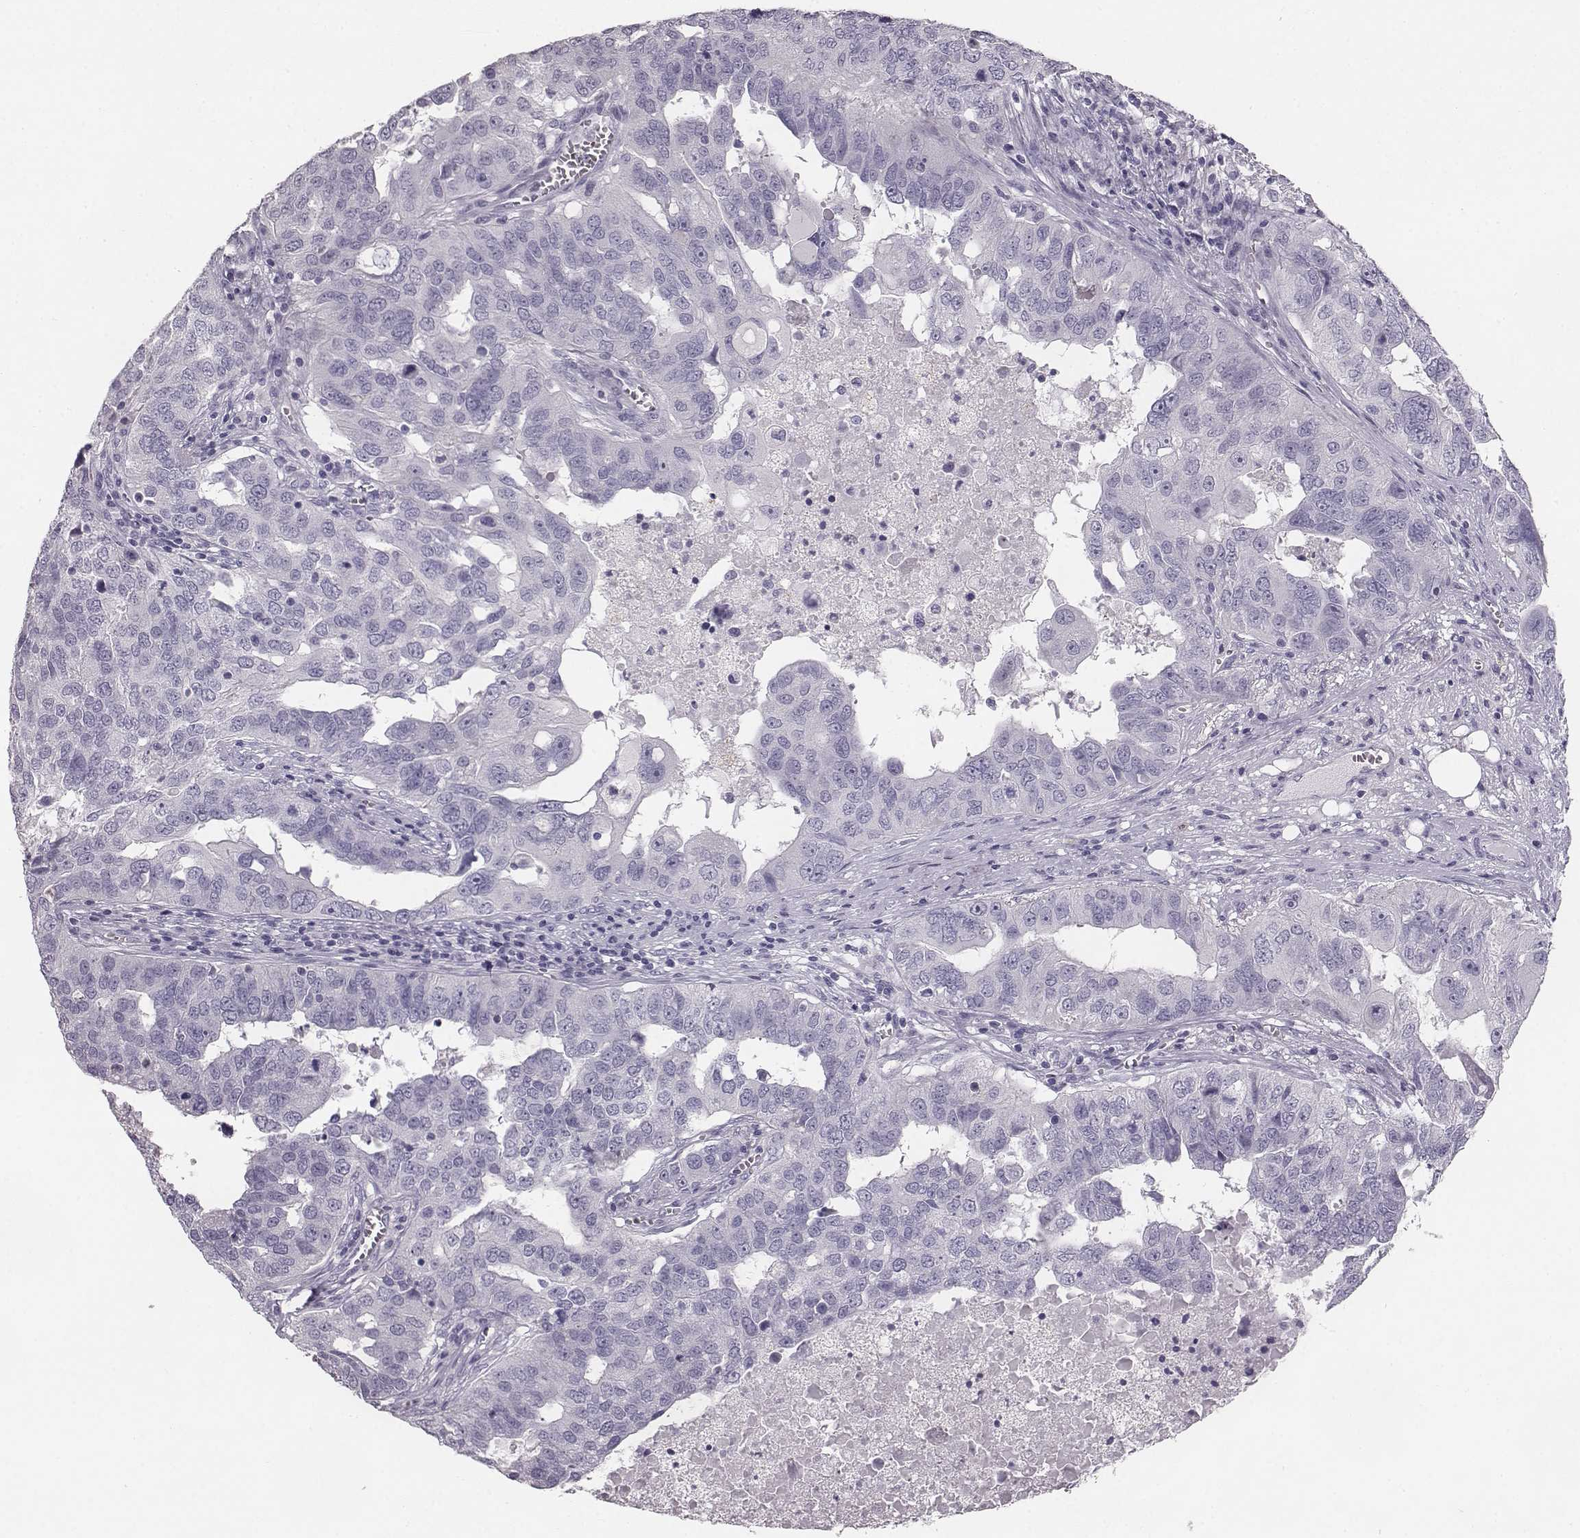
{"staining": {"intensity": "negative", "quantity": "none", "location": "none"}, "tissue": "ovarian cancer", "cell_type": "Tumor cells", "image_type": "cancer", "snomed": [{"axis": "morphology", "description": "Carcinoma, endometroid"}, {"axis": "topography", "description": "Soft tissue"}, {"axis": "topography", "description": "Ovary"}], "caption": "Immunohistochemical staining of ovarian cancer exhibits no significant staining in tumor cells. The staining is performed using DAB (3,3'-diaminobenzidine) brown chromogen with nuclei counter-stained in using hematoxylin.", "gene": "NPTXR", "patient": {"sex": "female", "age": 52}}